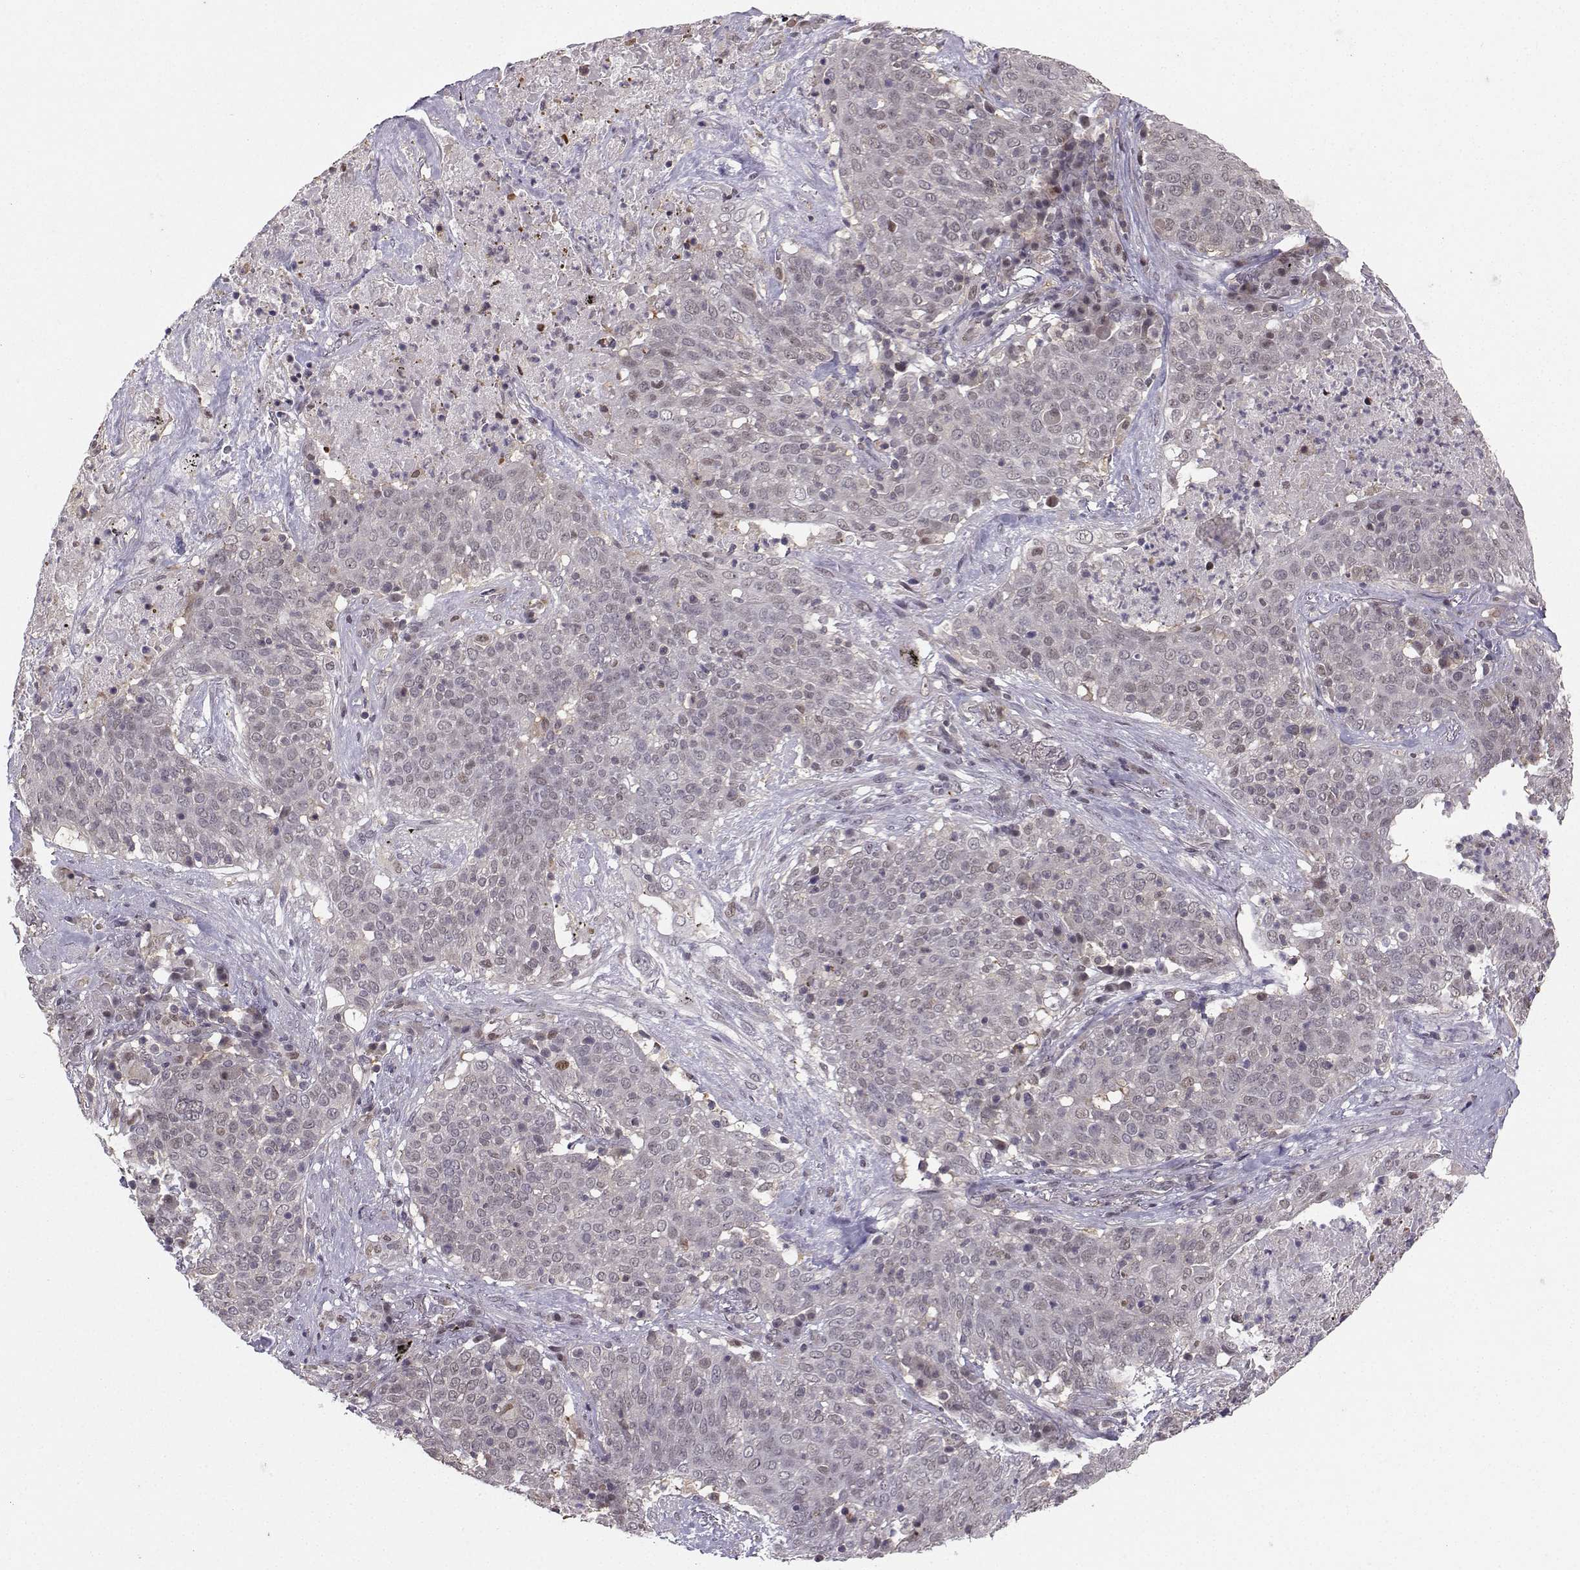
{"staining": {"intensity": "negative", "quantity": "none", "location": "none"}, "tissue": "lung cancer", "cell_type": "Tumor cells", "image_type": "cancer", "snomed": [{"axis": "morphology", "description": "Squamous cell carcinoma, NOS"}, {"axis": "topography", "description": "Lung"}], "caption": "Immunohistochemical staining of human lung cancer shows no significant staining in tumor cells. (DAB (3,3'-diaminobenzidine) IHC visualized using brightfield microscopy, high magnification).", "gene": "PKP2", "patient": {"sex": "male", "age": 82}}